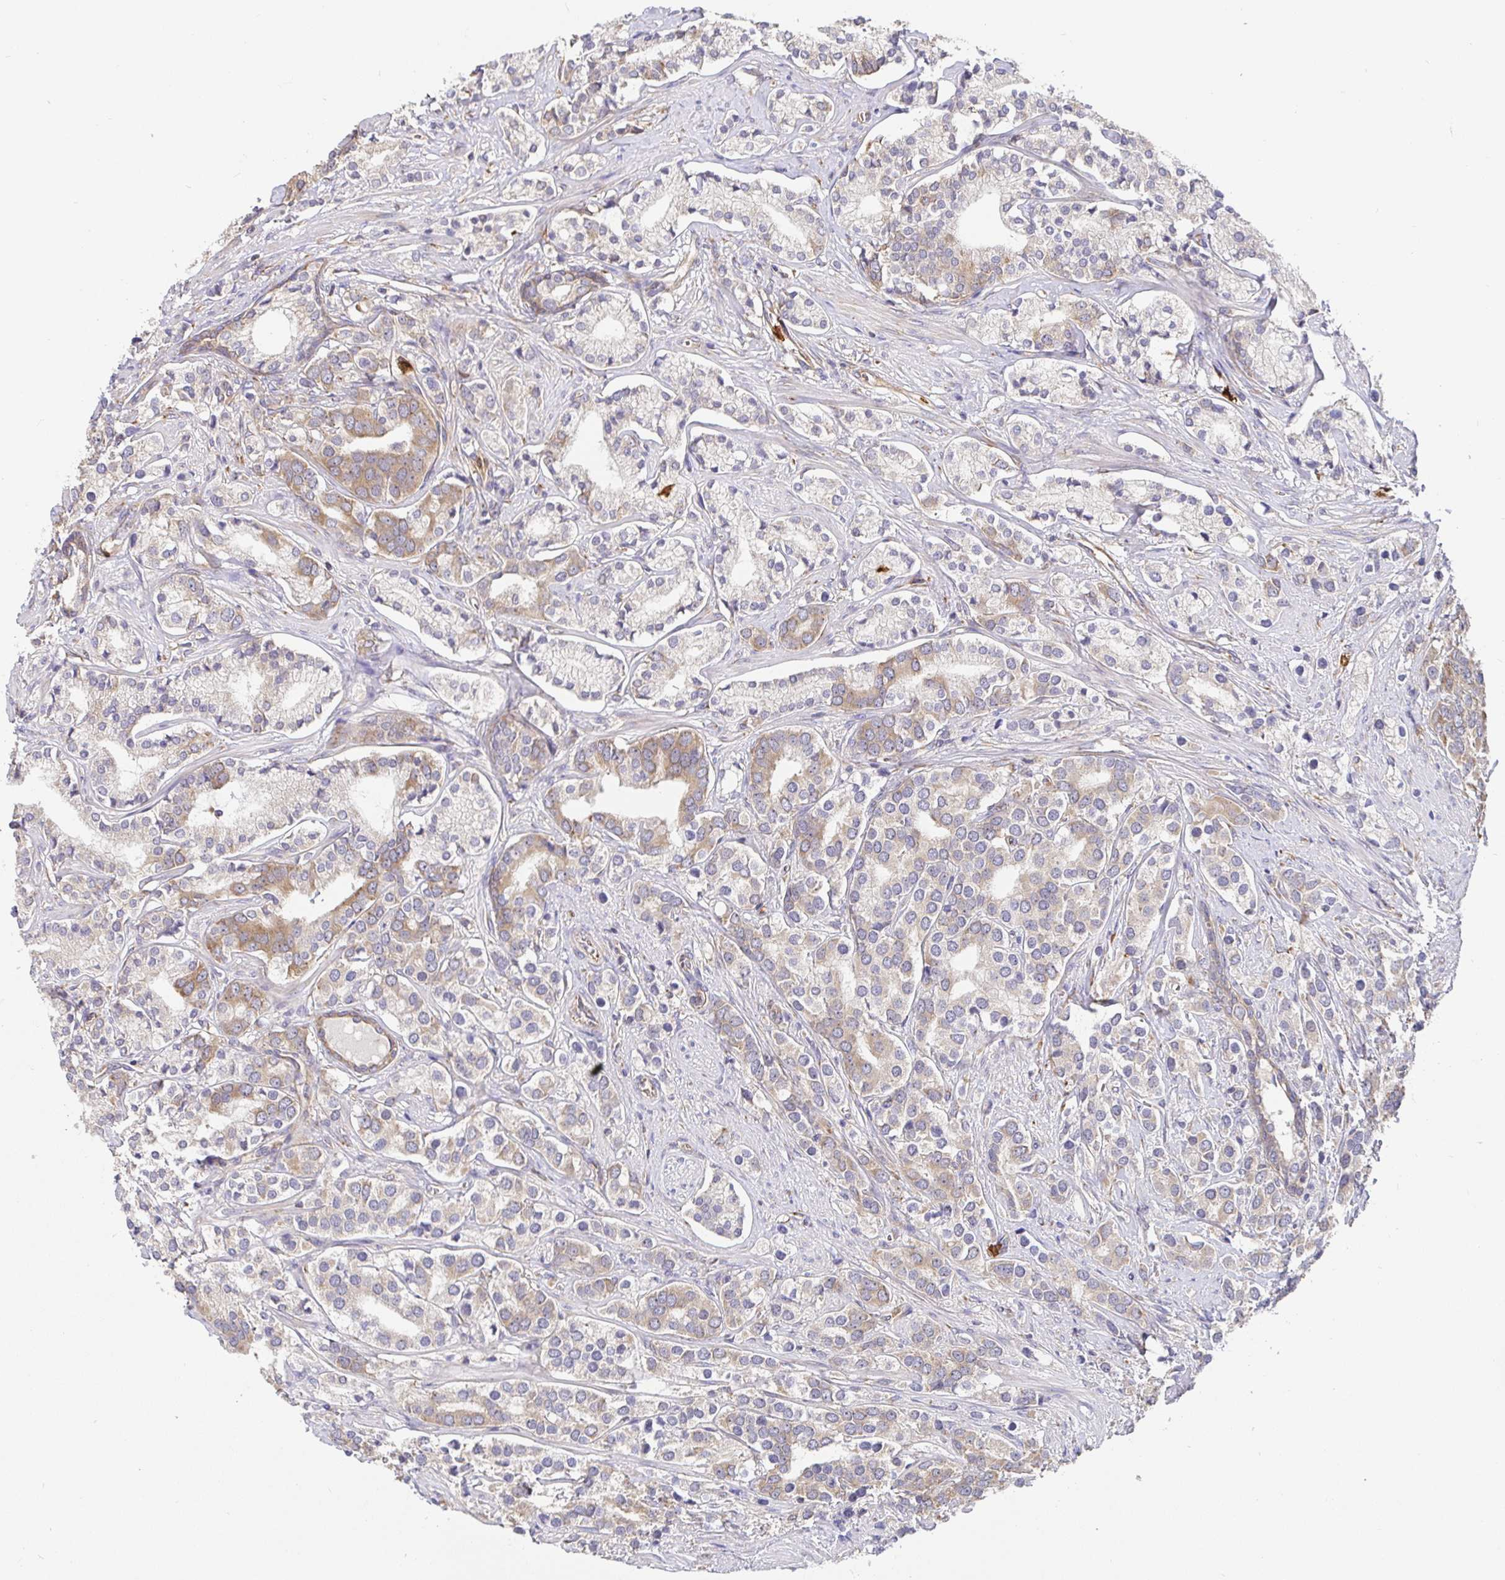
{"staining": {"intensity": "weak", "quantity": "25%-75%", "location": "cytoplasmic/membranous"}, "tissue": "prostate cancer", "cell_type": "Tumor cells", "image_type": "cancer", "snomed": [{"axis": "morphology", "description": "Adenocarcinoma, High grade"}, {"axis": "topography", "description": "Prostate"}], "caption": "DAB immunohistochemical staining of prostate cancer reveals weak cytoplasmic/membranous protein expression in approximately 25%-75% of tumor cells.", "gene": "PDPK1", "patient": {"sex": "male", "age": 58}}